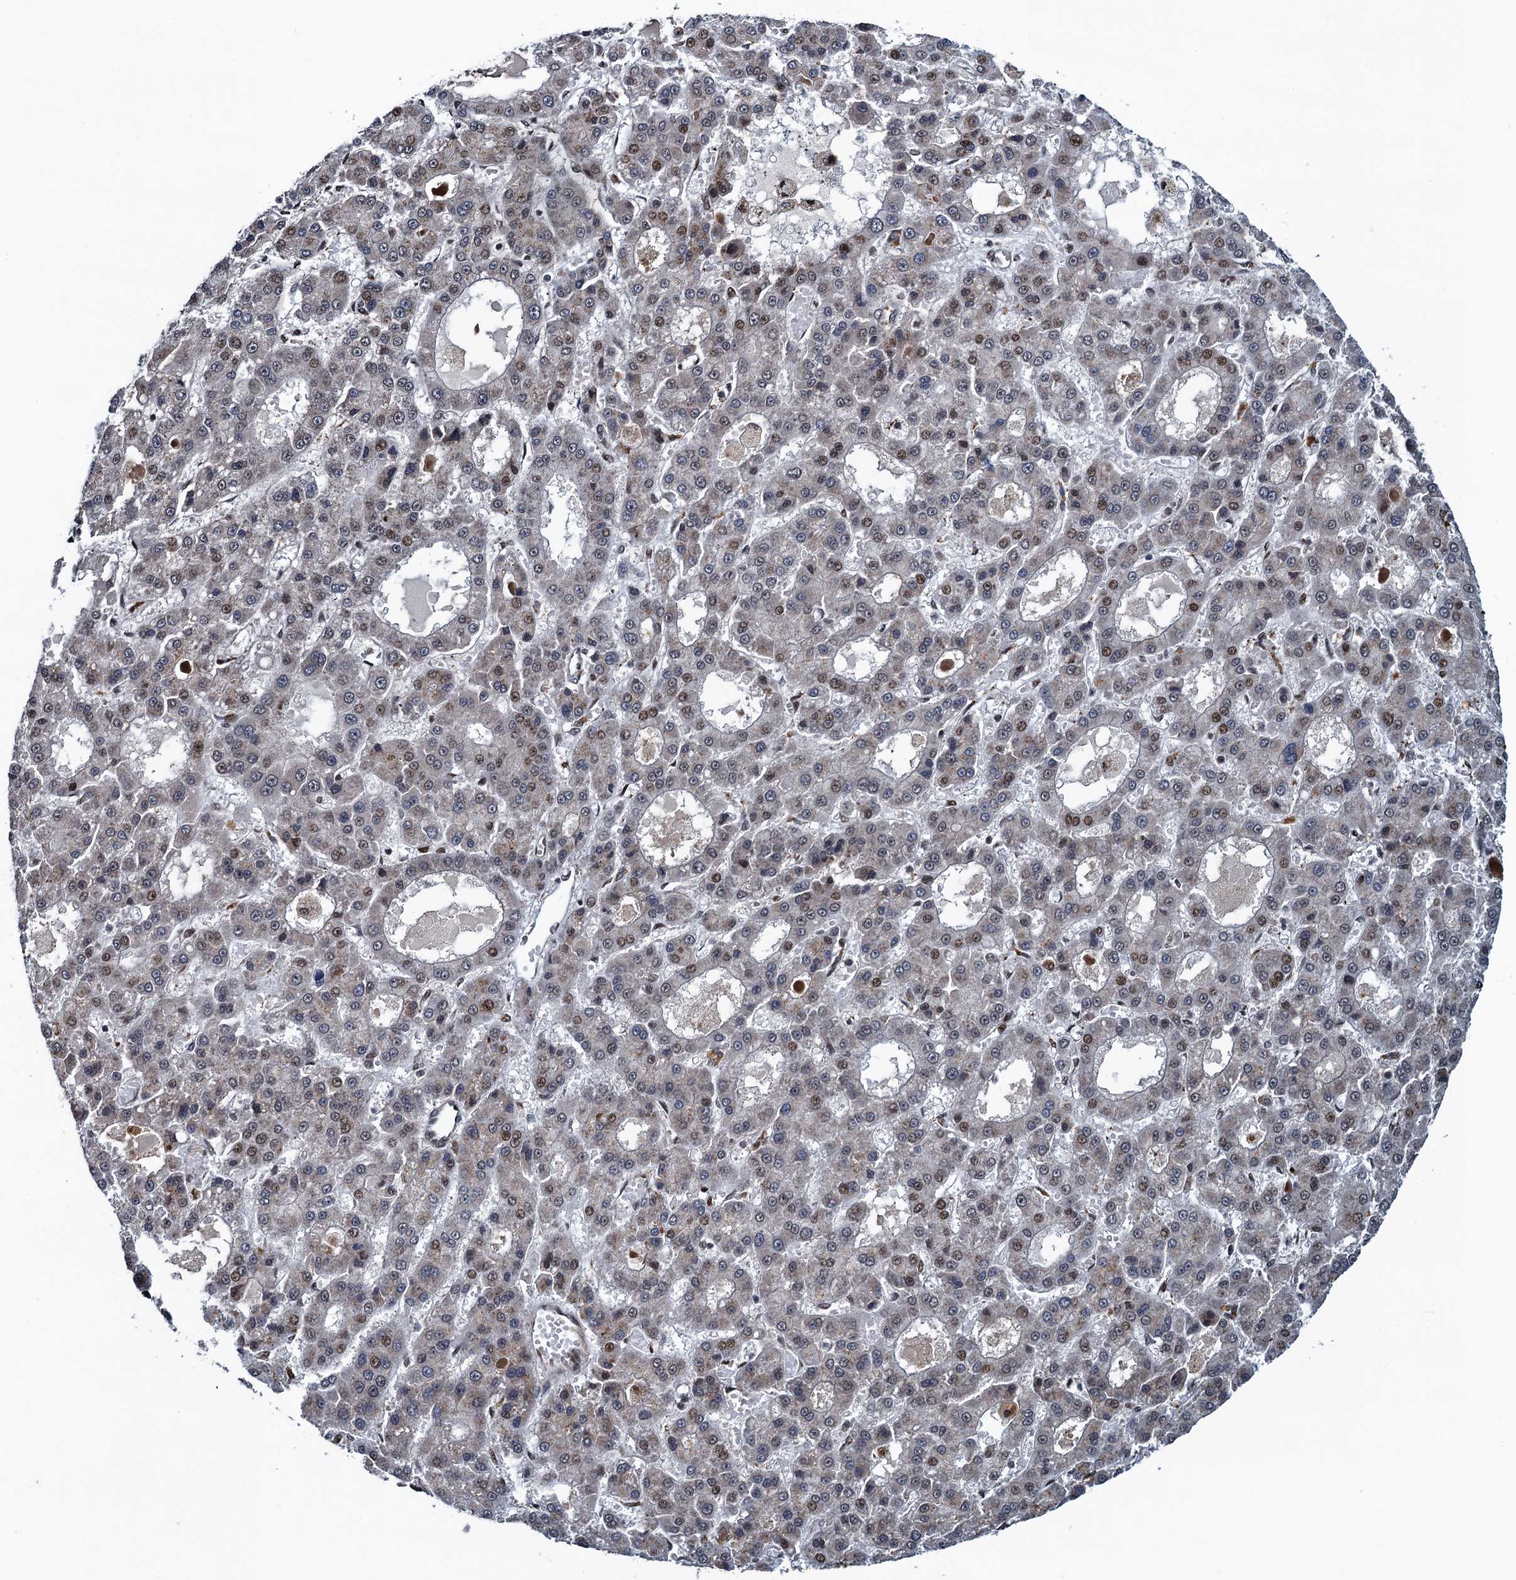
{"staining": {"intensity": "moderate", "quantity": "<25%", "location": "nuclear"}, "tissue": "liver cancer", "cell_type": "Tumor cells", "image_type": "cancer", "snomed": [{"axis": "morphology", "description": "Carcinoma, Hepatocellular, NOS"}, {"axis": "topography", "description": "Liver"}], "caption": "High-magnification brightfield microscopy of liver cancer stained with DAB (brown) and counterstained with hematoxylin (blue). tumor cells exhibit moderate nuclear expression is seen in about<25% of cells. The protein is stained brown, and the nuclei are stained in blue (DAB IHC with brightfield microscopy, high magnification).", "gene": "ATOSA", "patient": {"sex": "male", "age": 70}}